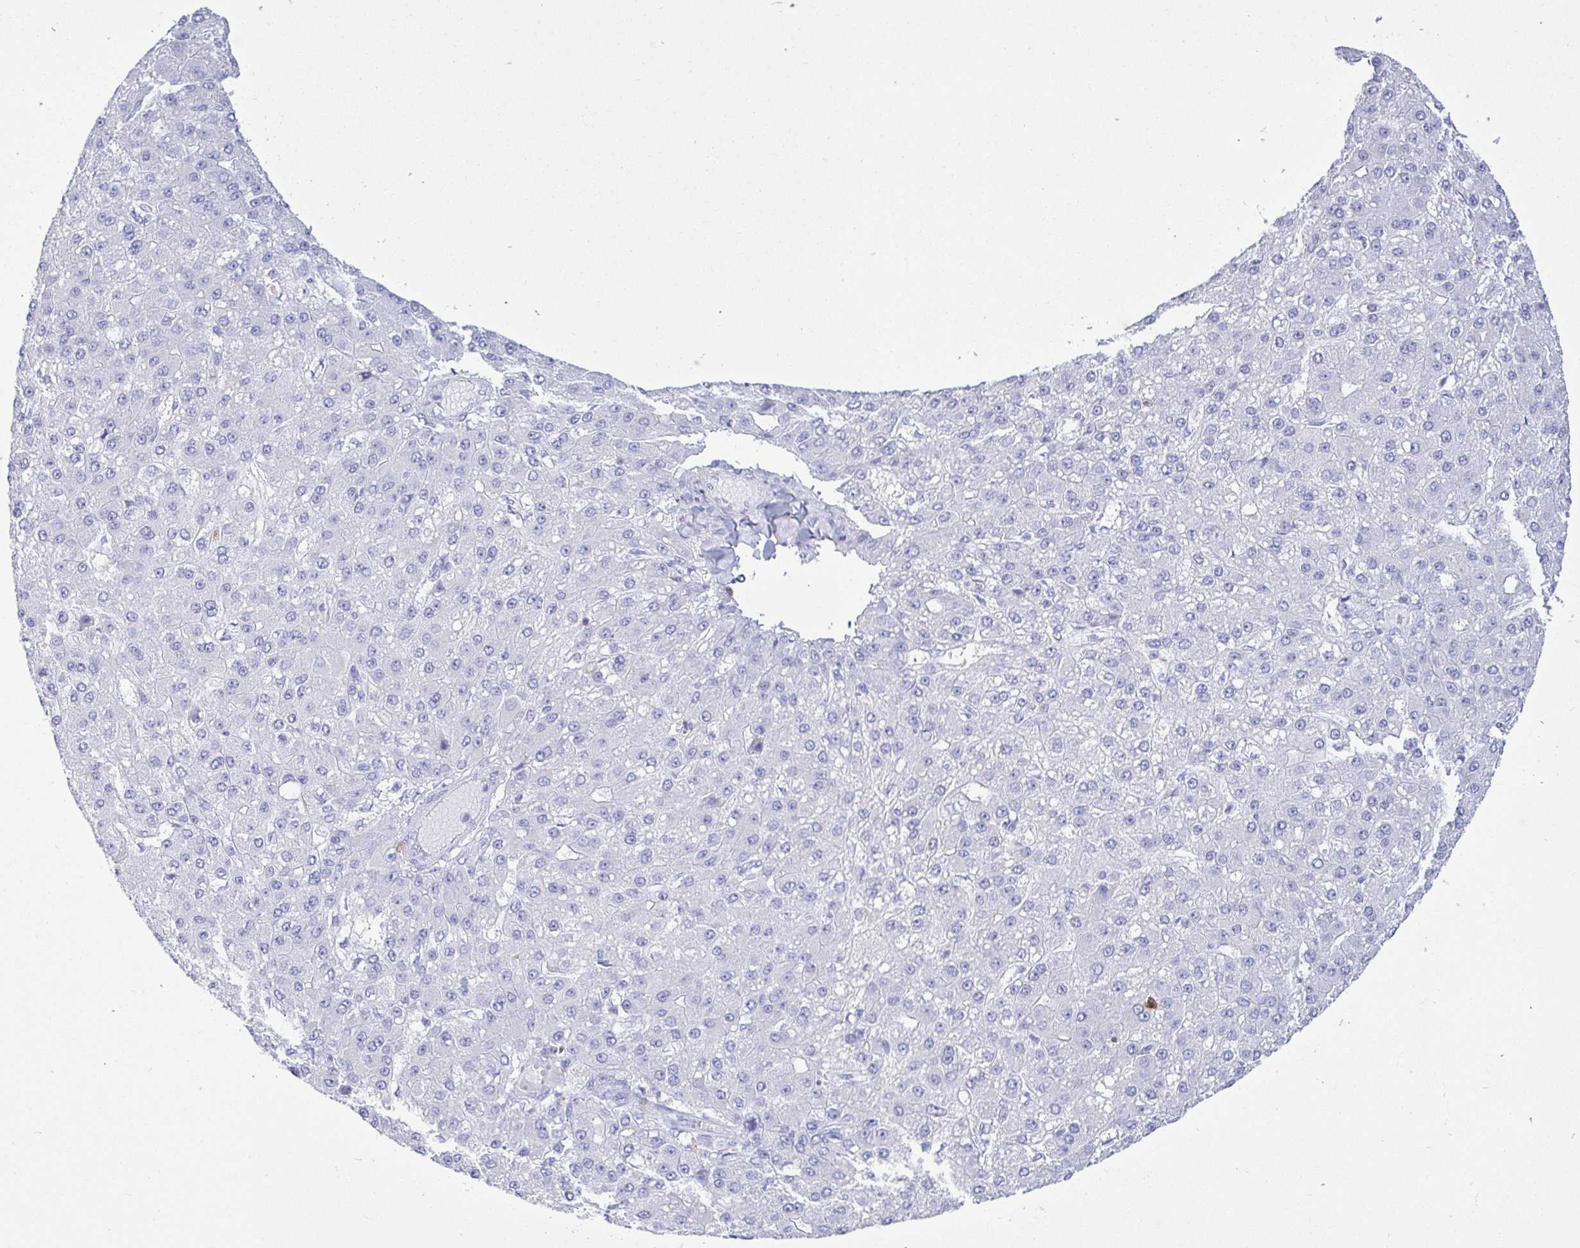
{"staining": {"intensity": "negative", "quantity": "none", "location": "none"}, "tissue": "liver cancer", "cell_type": "Tumor cells", "image_type": "cancer", "snomed": [{"axis": "morphology", "description": "Carcinoma, Hepatocellular, NOS"}, {"axis": "topography", "description": "Liver"}], "caption": "A photomicrograph of human liver cancer (hepatocellular carcinoma) is negative for staining in tumor cells.", "gene": "CD5", "patient": {"sex": "male", "age": 67}}